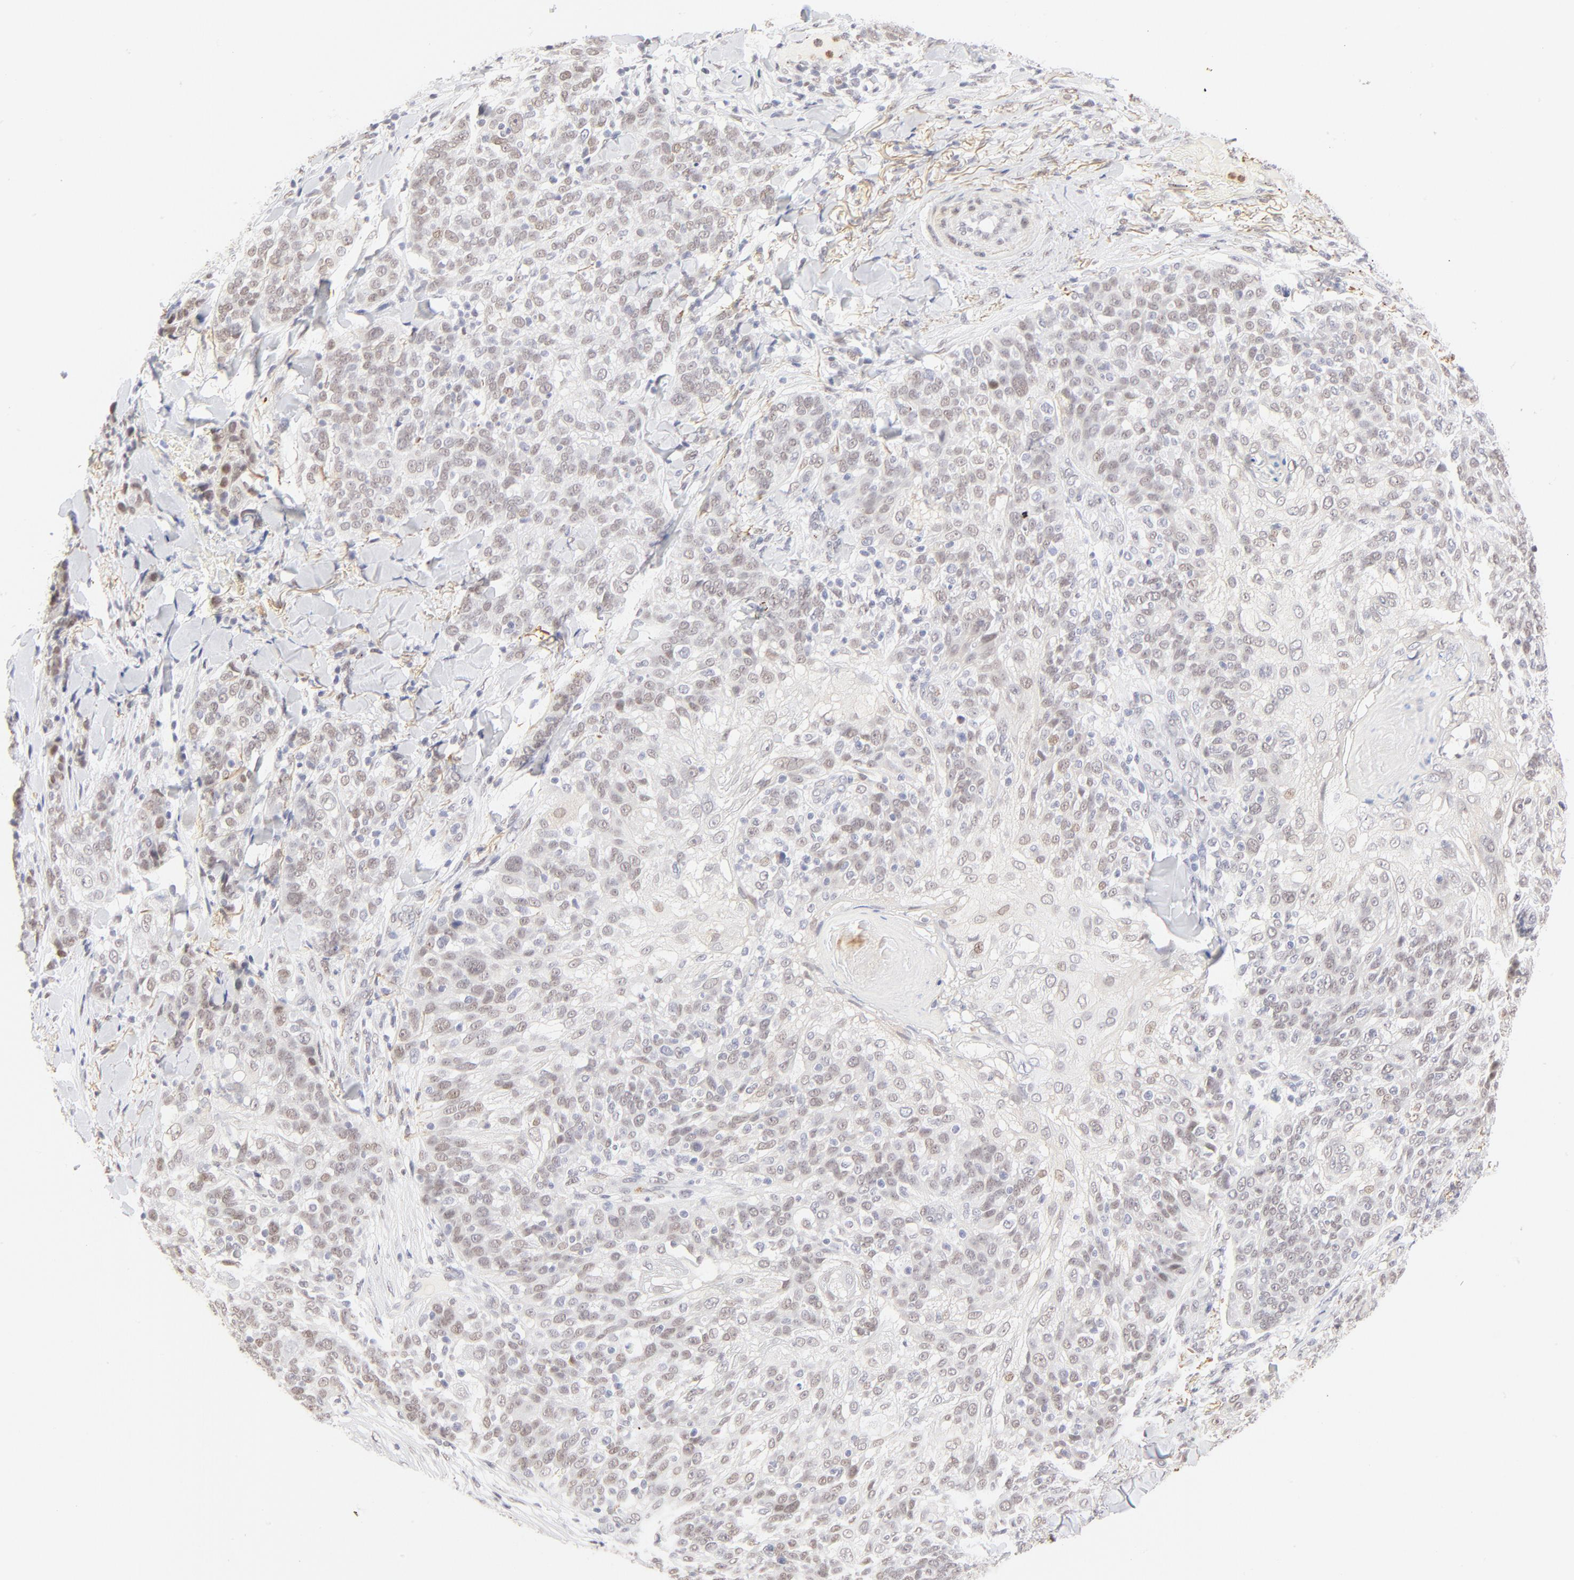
{"staining": {"intensity": "weak", "quantity": "25%-75%", "location": "nuclear"}, "tissue": "skin cancer", "cell_type": "Tumor cells", "image_type": "cancer", "snomed": [{"axis": "morphology", "description": "Normal tissue, NOS"}, {"axis": "morphology", "description": "Squamous cell carcinoma, NOS"}, {"axis": "topography", "description": "Skin"}], "caption": "Skin cancer (squamous cell carcinoma) was stained to show a protein in brown. There is low levels of weak nuclear expression in approximately 25%-75% of tumor cells. The staining is performed using DAB brown chromogen to label protein expression. The nuclei are counter-stained blue using hematoxylin.", "gene": "PBX1", "patient": {"sex": "female", "age": 83}}